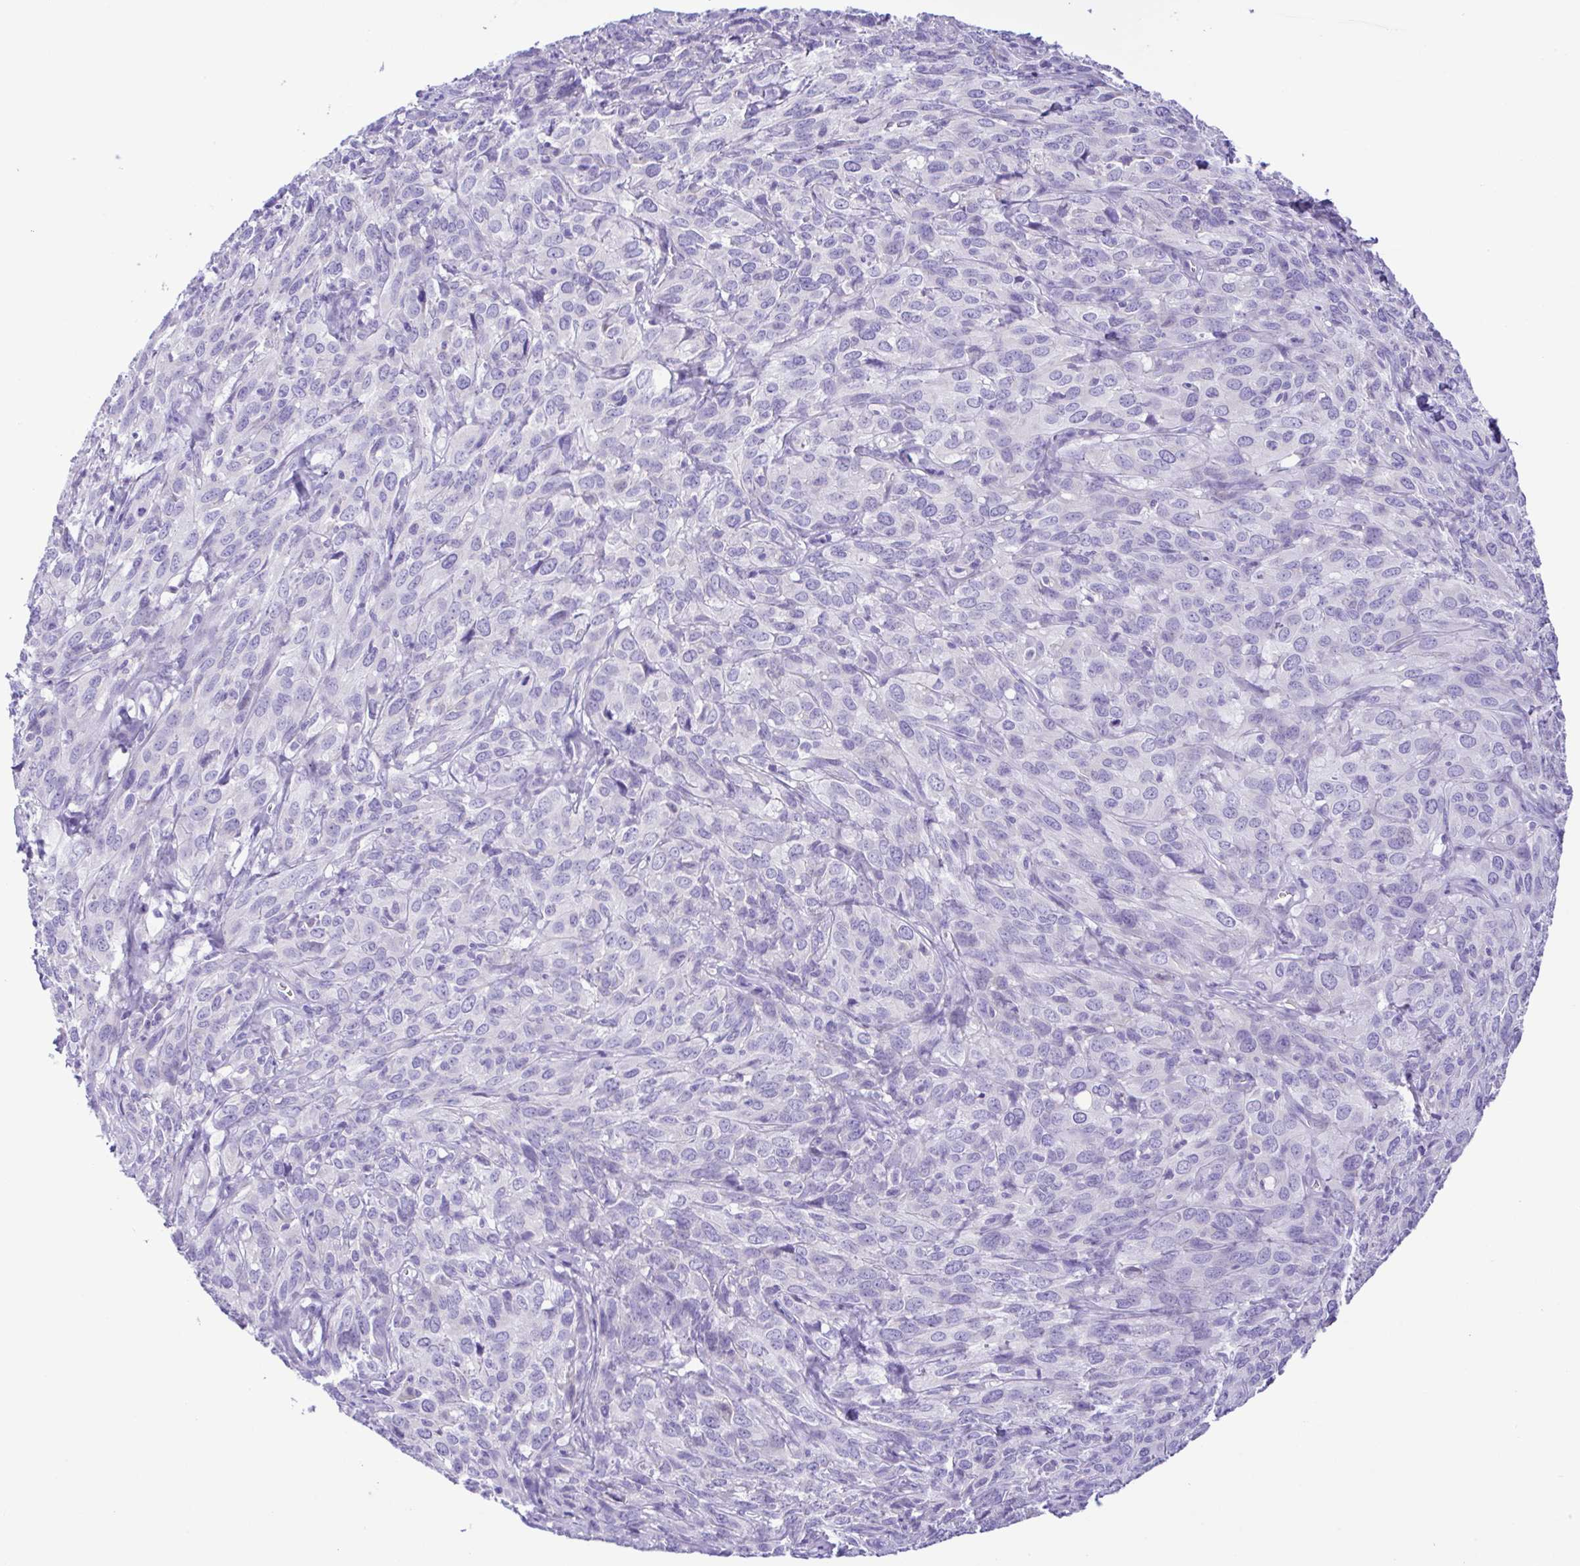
{"staining": {"intensity": "negative", "quantity": "none", "location": "none"}, "tissue": "cervical cancer", "cell_type": "Tumor cells", "image_type": "cancer", "snomed": [{"axis": "morphology", "description": "Squamous cell carcinoma, NOS"}, {"axis": "topography", "description": "Cervix"}], "caption": "The immunohistochemistry image has no significant positivity in tumor cells of cervical squamous cell carcinoma tissue.", "gene": "CD72", "patient": {"sex": "female", "age": 51}}